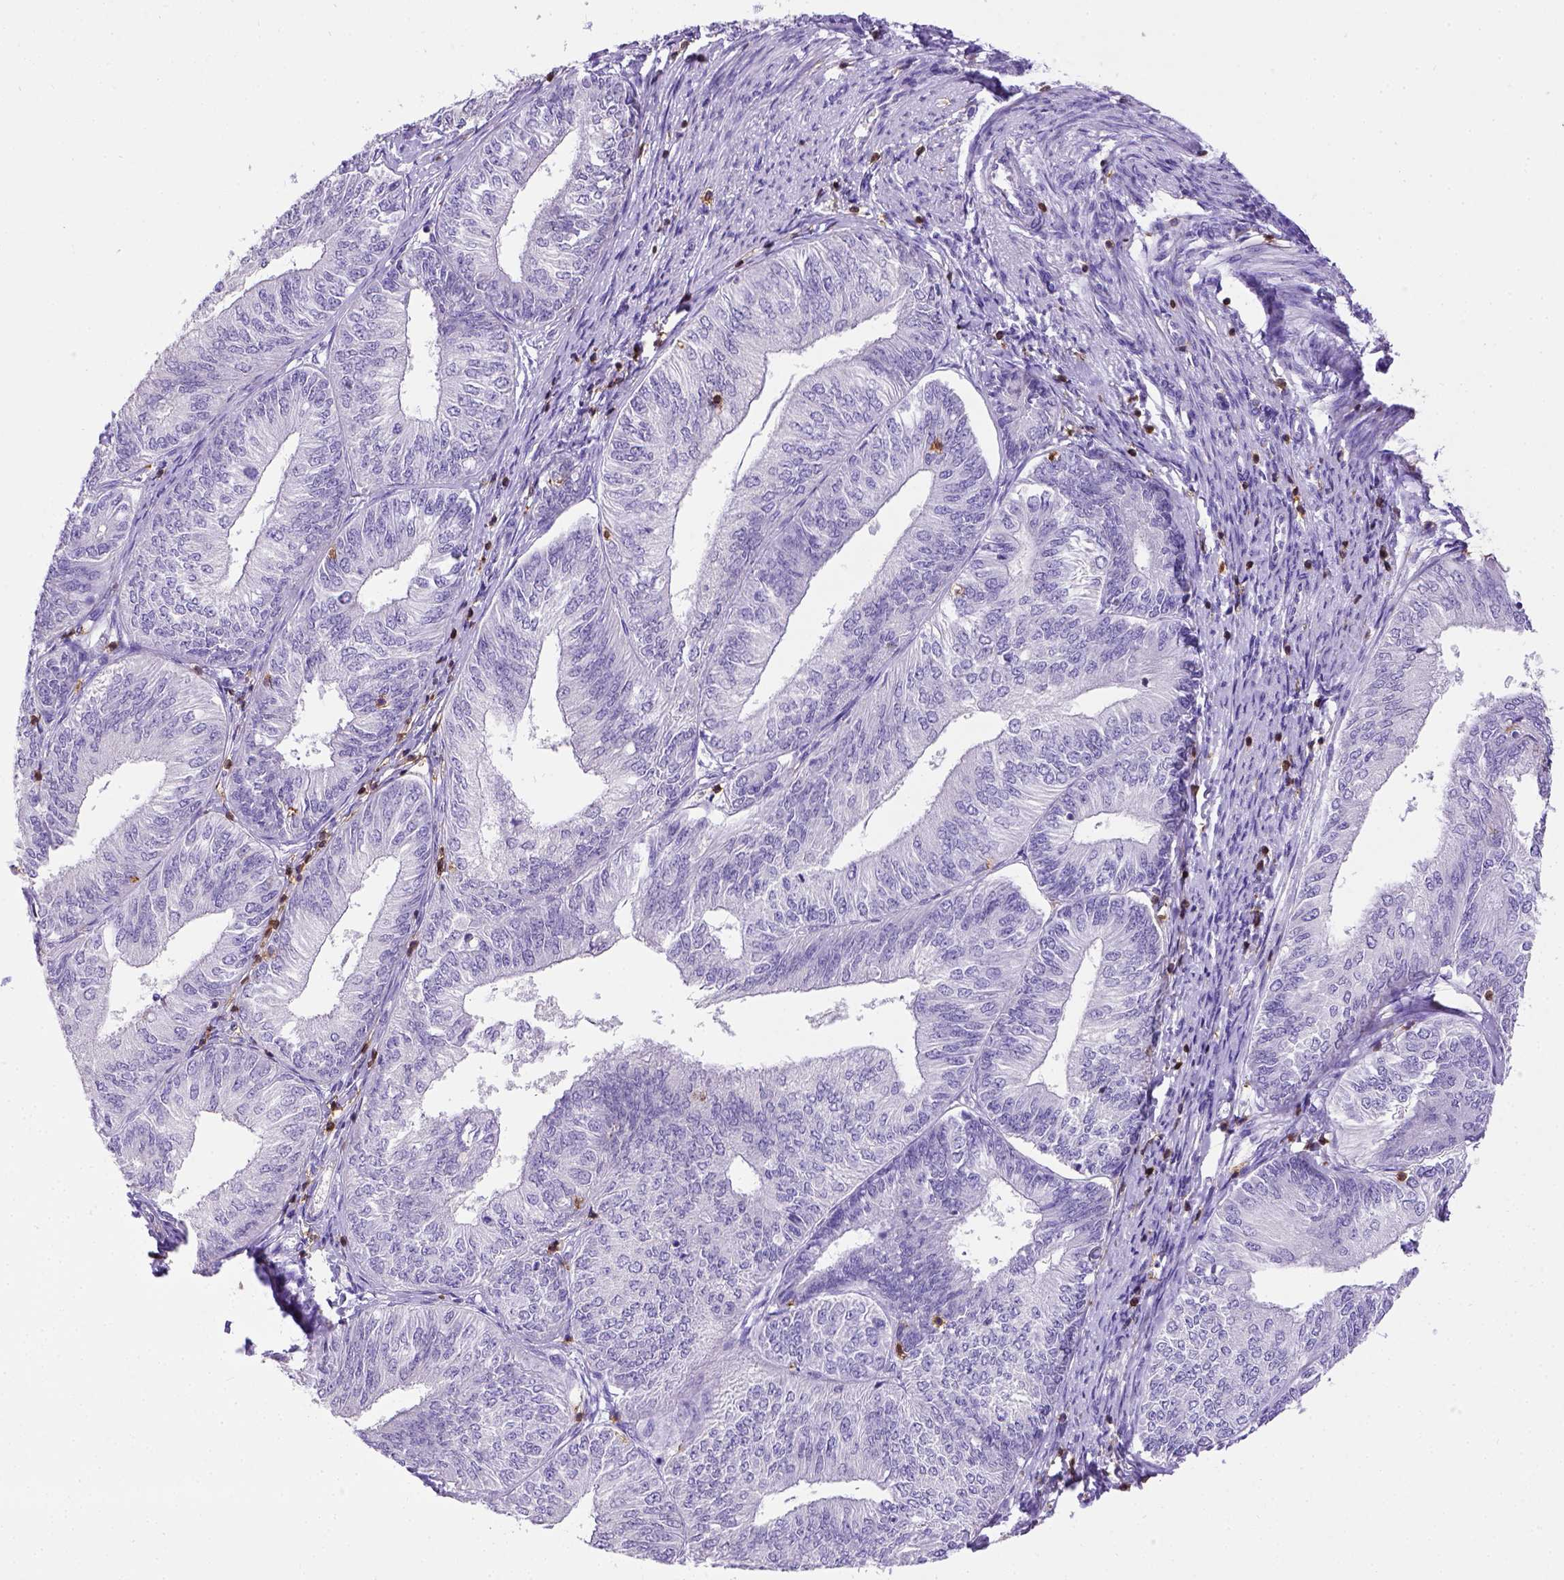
{"staining": {"intensity": "negative", "quantity": "none", "location": "none"}, "tissue": "endometrial cancer", "cell_type": "Tumor cells", "image_type": "cancer", "snomed": [{"axis": "morphology", "description": "Adenocarcinoma, NOS"}, {"axis": "topography", "description": "Endometrium"}], "caption": "Immunohistochemical staining of human endometrial cancer (adenocarcinoma) shows no significant expression in tumor cells. (DAB immunohistochemistry visualized using brightfield microscopy, high magnification).", "gene": "CD3E", "patient": {"sex": "female", "age": 58}}